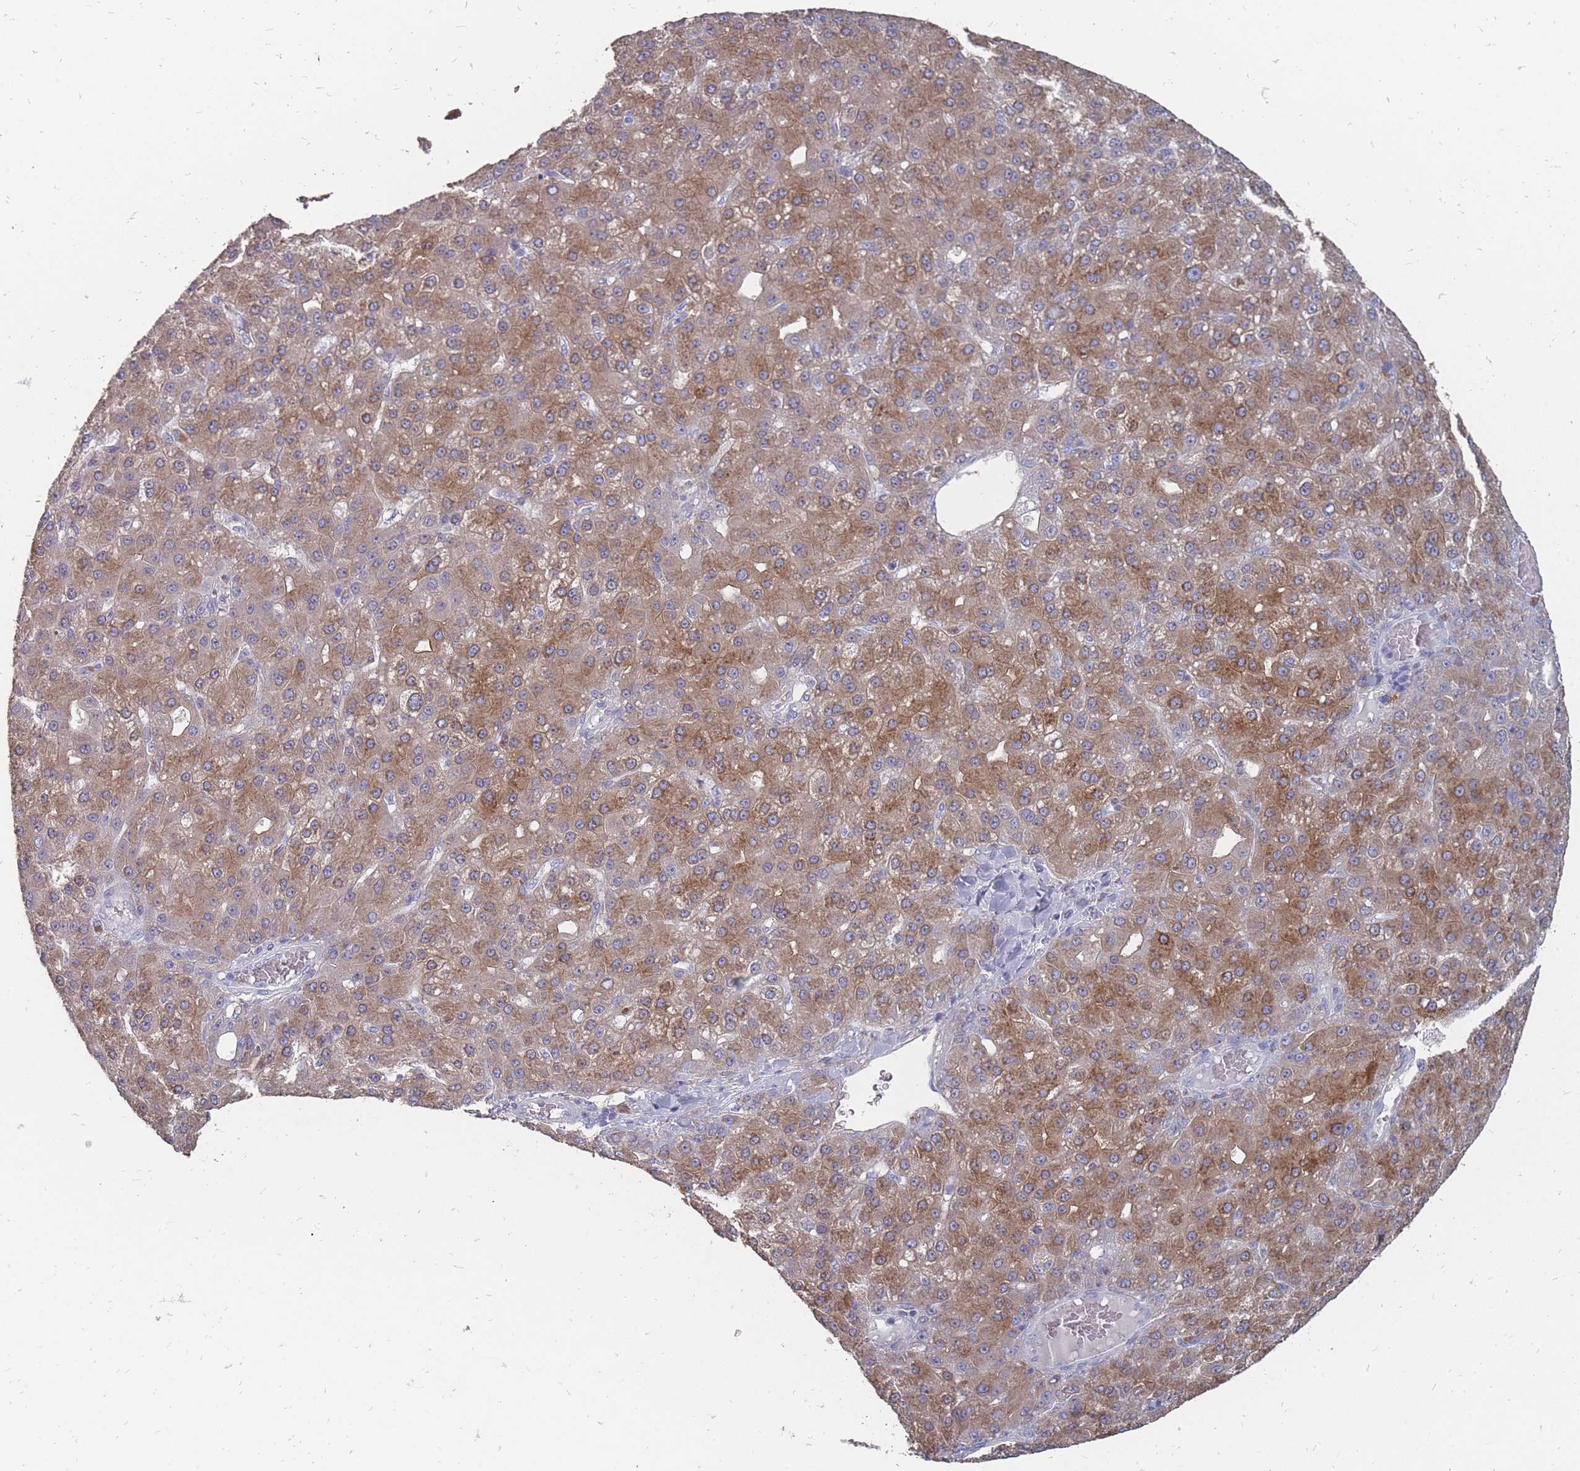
{"staining": {"intensity": "moderate", "quantity": ">75%", "location": "cytoplasmic/membranous"}, "tissue": "liver cancer", "cell_type": "Tumor cells", "image_type": "cancer", "snomed": [{"axis": "morphology", "description": "Carcinoma, Hepatocellular, NOS"}, {"axis": "topography", "description": "Liver"}], "caption": "Moderate cytoplasmic/membranous protein expression is present in about >75% of tumor cells in liver cancer (hepatocellular carcinoma).", "gene": "OTULINL", "patient": {"sex": "male", "age": 67}}